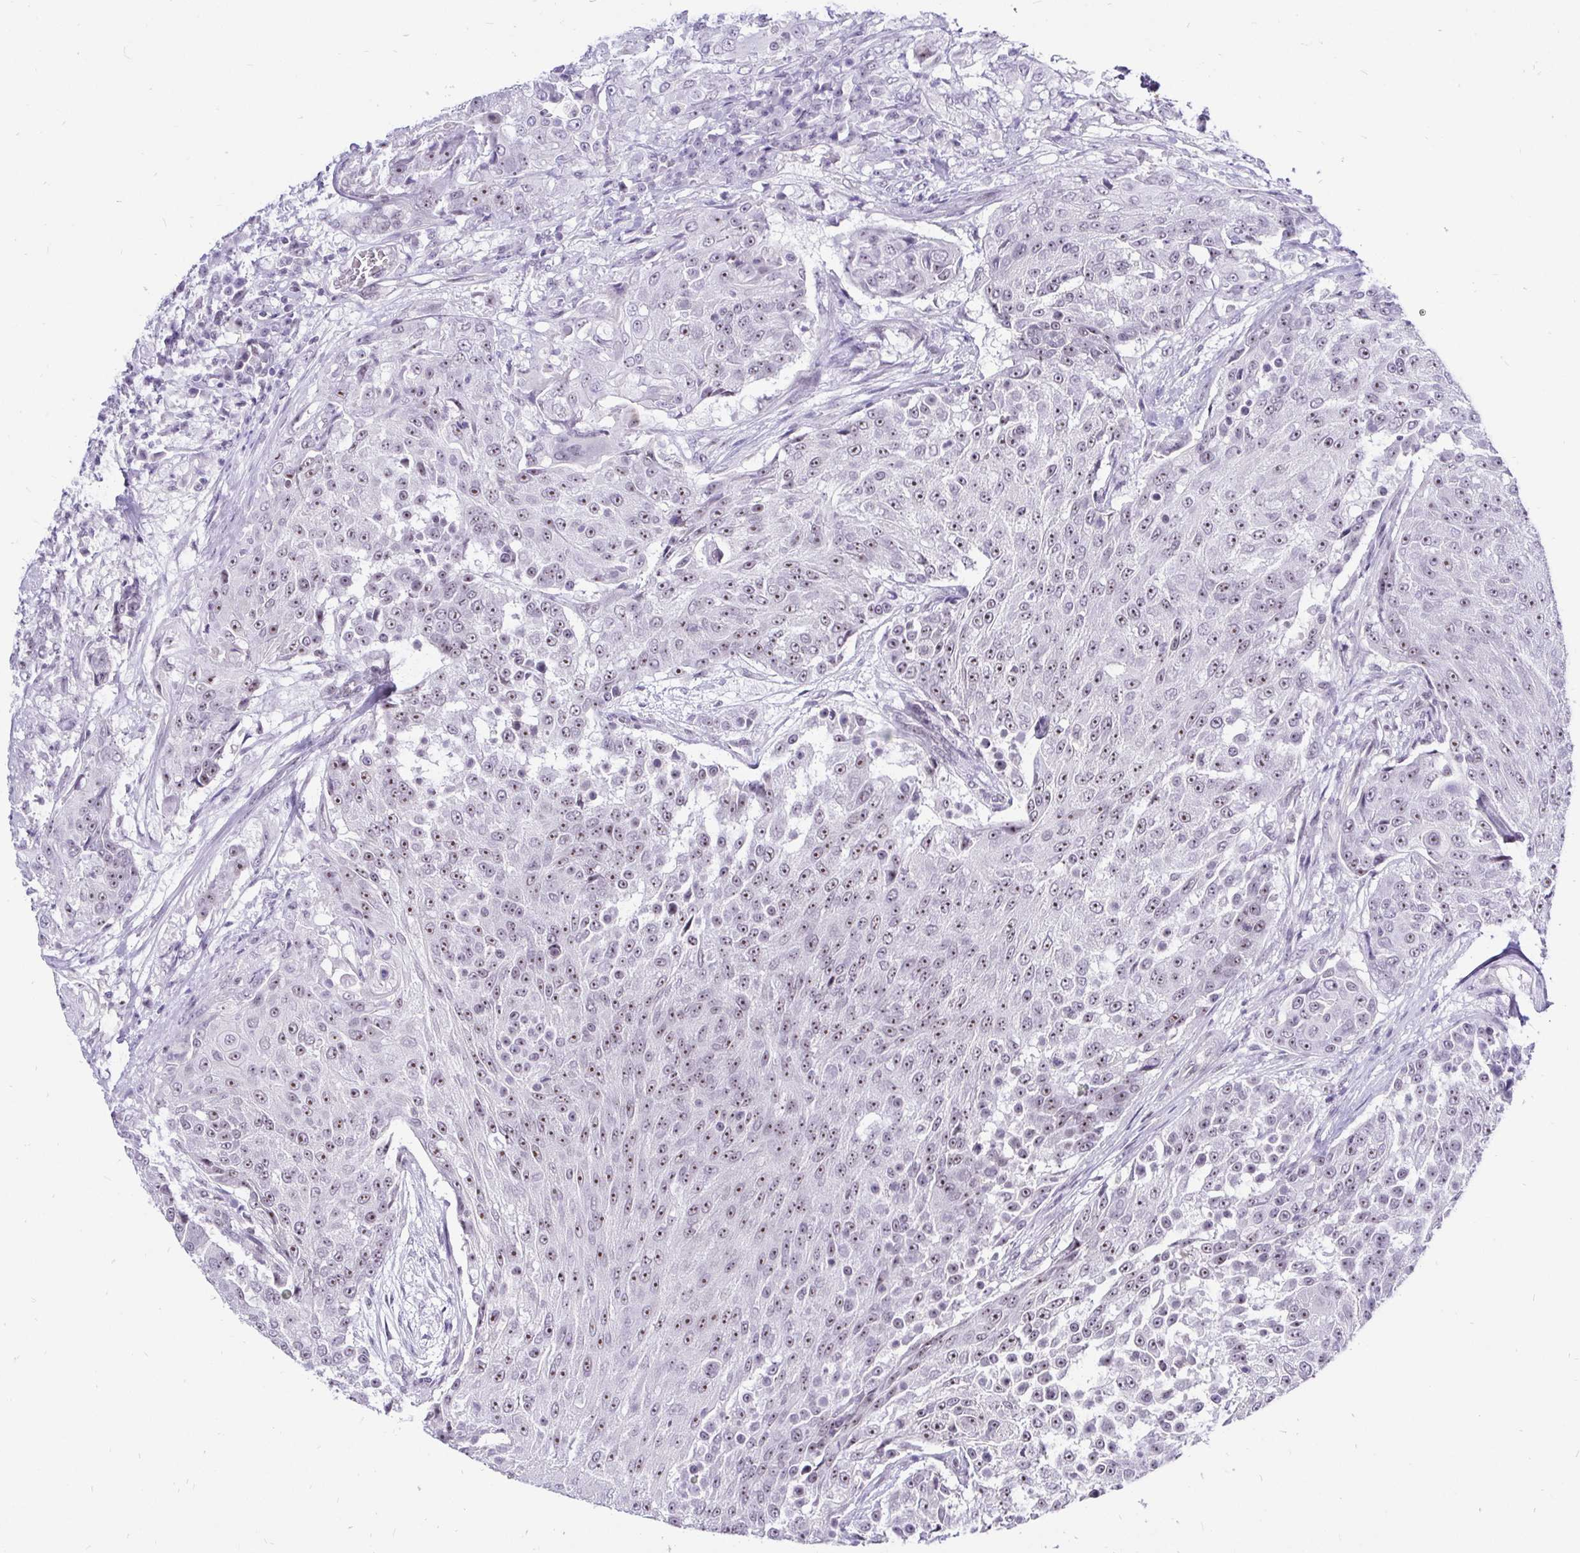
{"staining": {"intensity": "weak", "quantity": "25%-75%", "location": "nuclear"}, "tissue": "urothelial cancer", "cell_type": "Tumor cells", "image_type": "cancer", "snomed": [{"axis": "morphology", "description": "Urothelial carcinoma, High grade"}, {"axis": "topography", "description": "Urinary bladder"}], "caption": "The immunohistochemical stain highlights weak nuclear positivity in tumor cells of high-grade urothelial carcinoma tissue.", "gene": "ZNF860", "patient": {"sex": "female", "age": 63}}